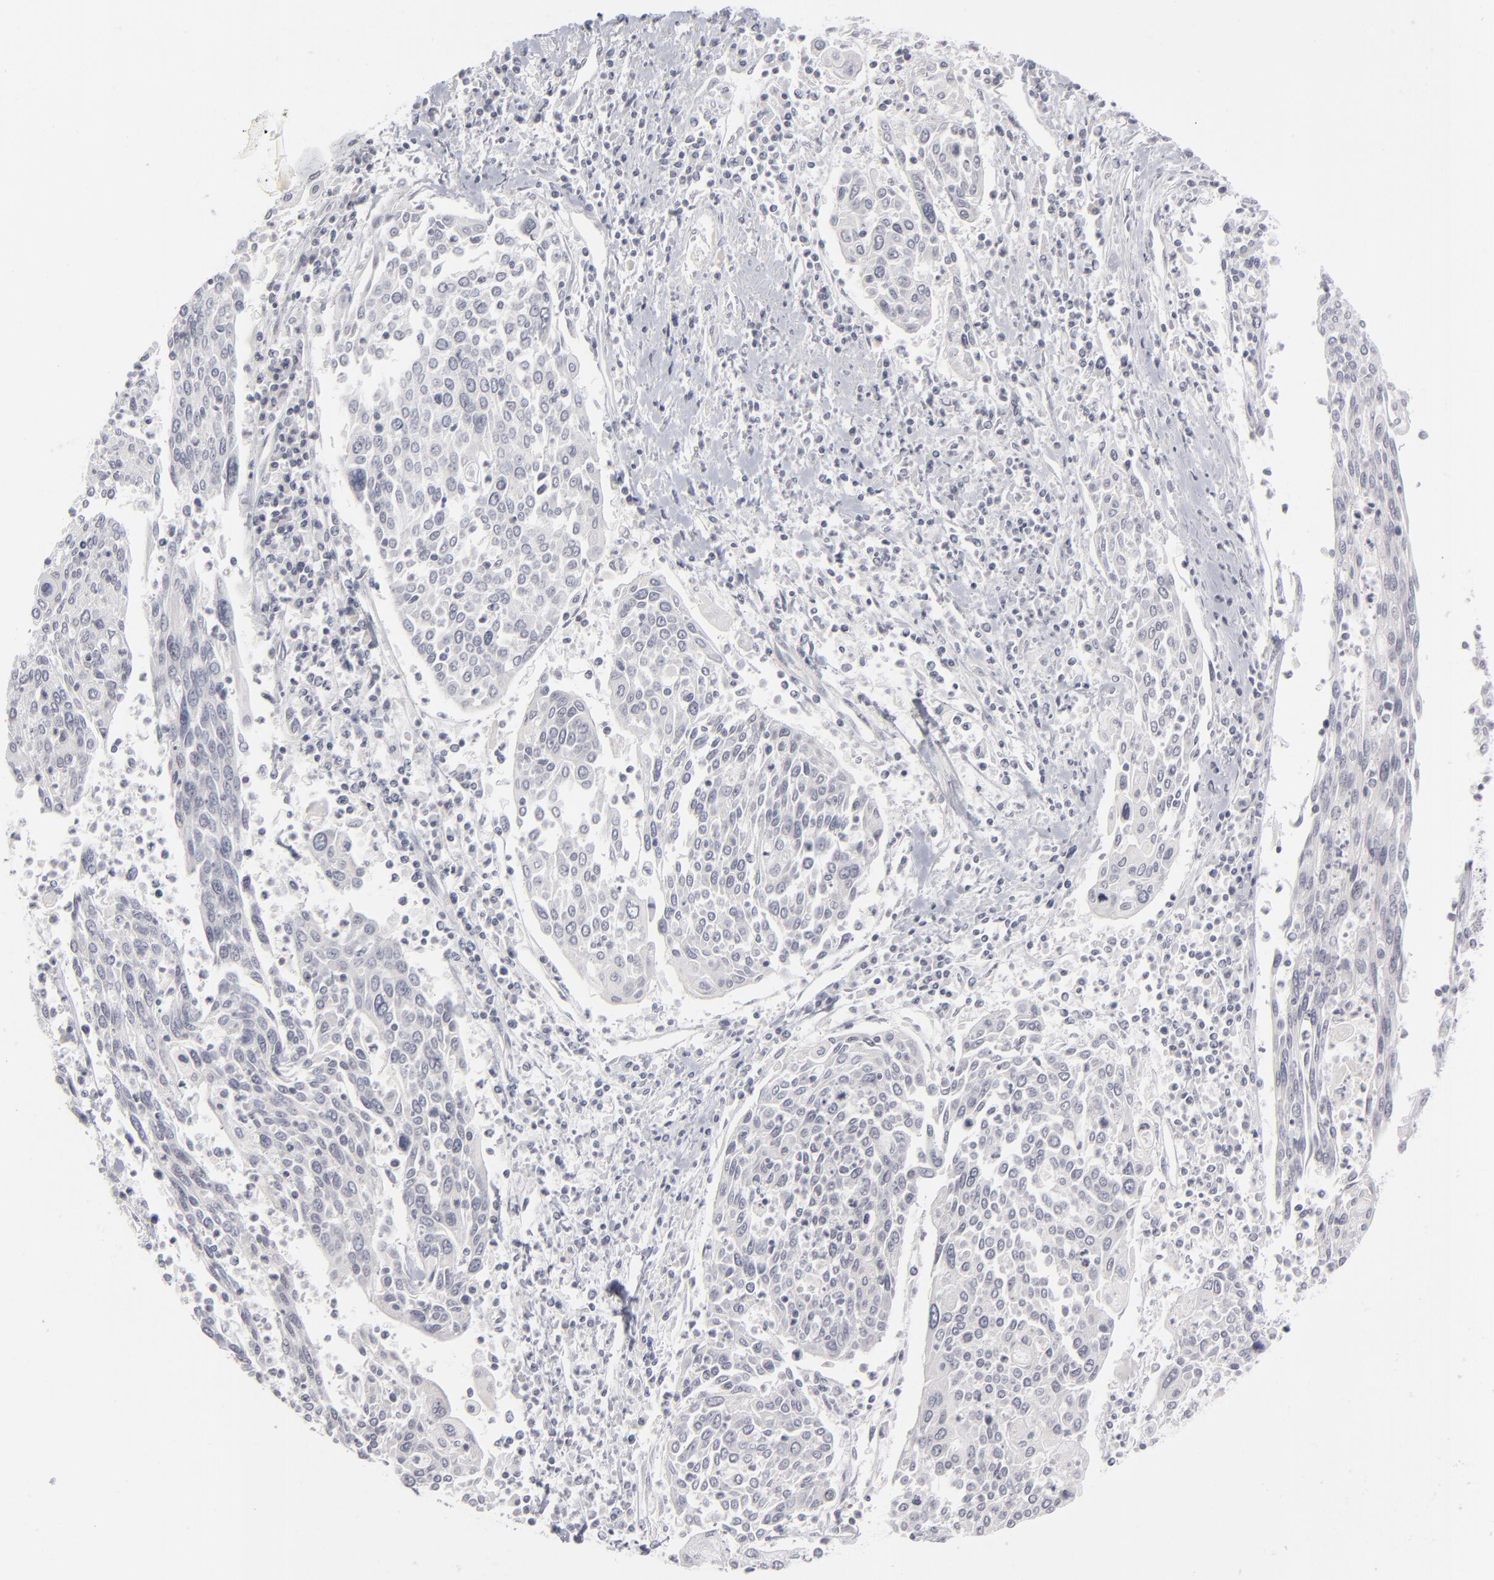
{"staining": {"intensity": "negative", "quantity": "none", "location": "none"}, "tissue": "cervical cancer", "cell_type": "Tumor cells", "image_type": "cancer", "snomed": [{"axis": "morphology", "description": "Squamous cell carcinoma, NOS"}, {"axis": "topography", "description": "Cervix"}], "caption": "Tumor cells show no significant positivity in cervical squamous cell carcinoma. Nuclei are stained in blue.", "gene": "KIAA1210", "patient": {"sex": "female", "age": 40}}